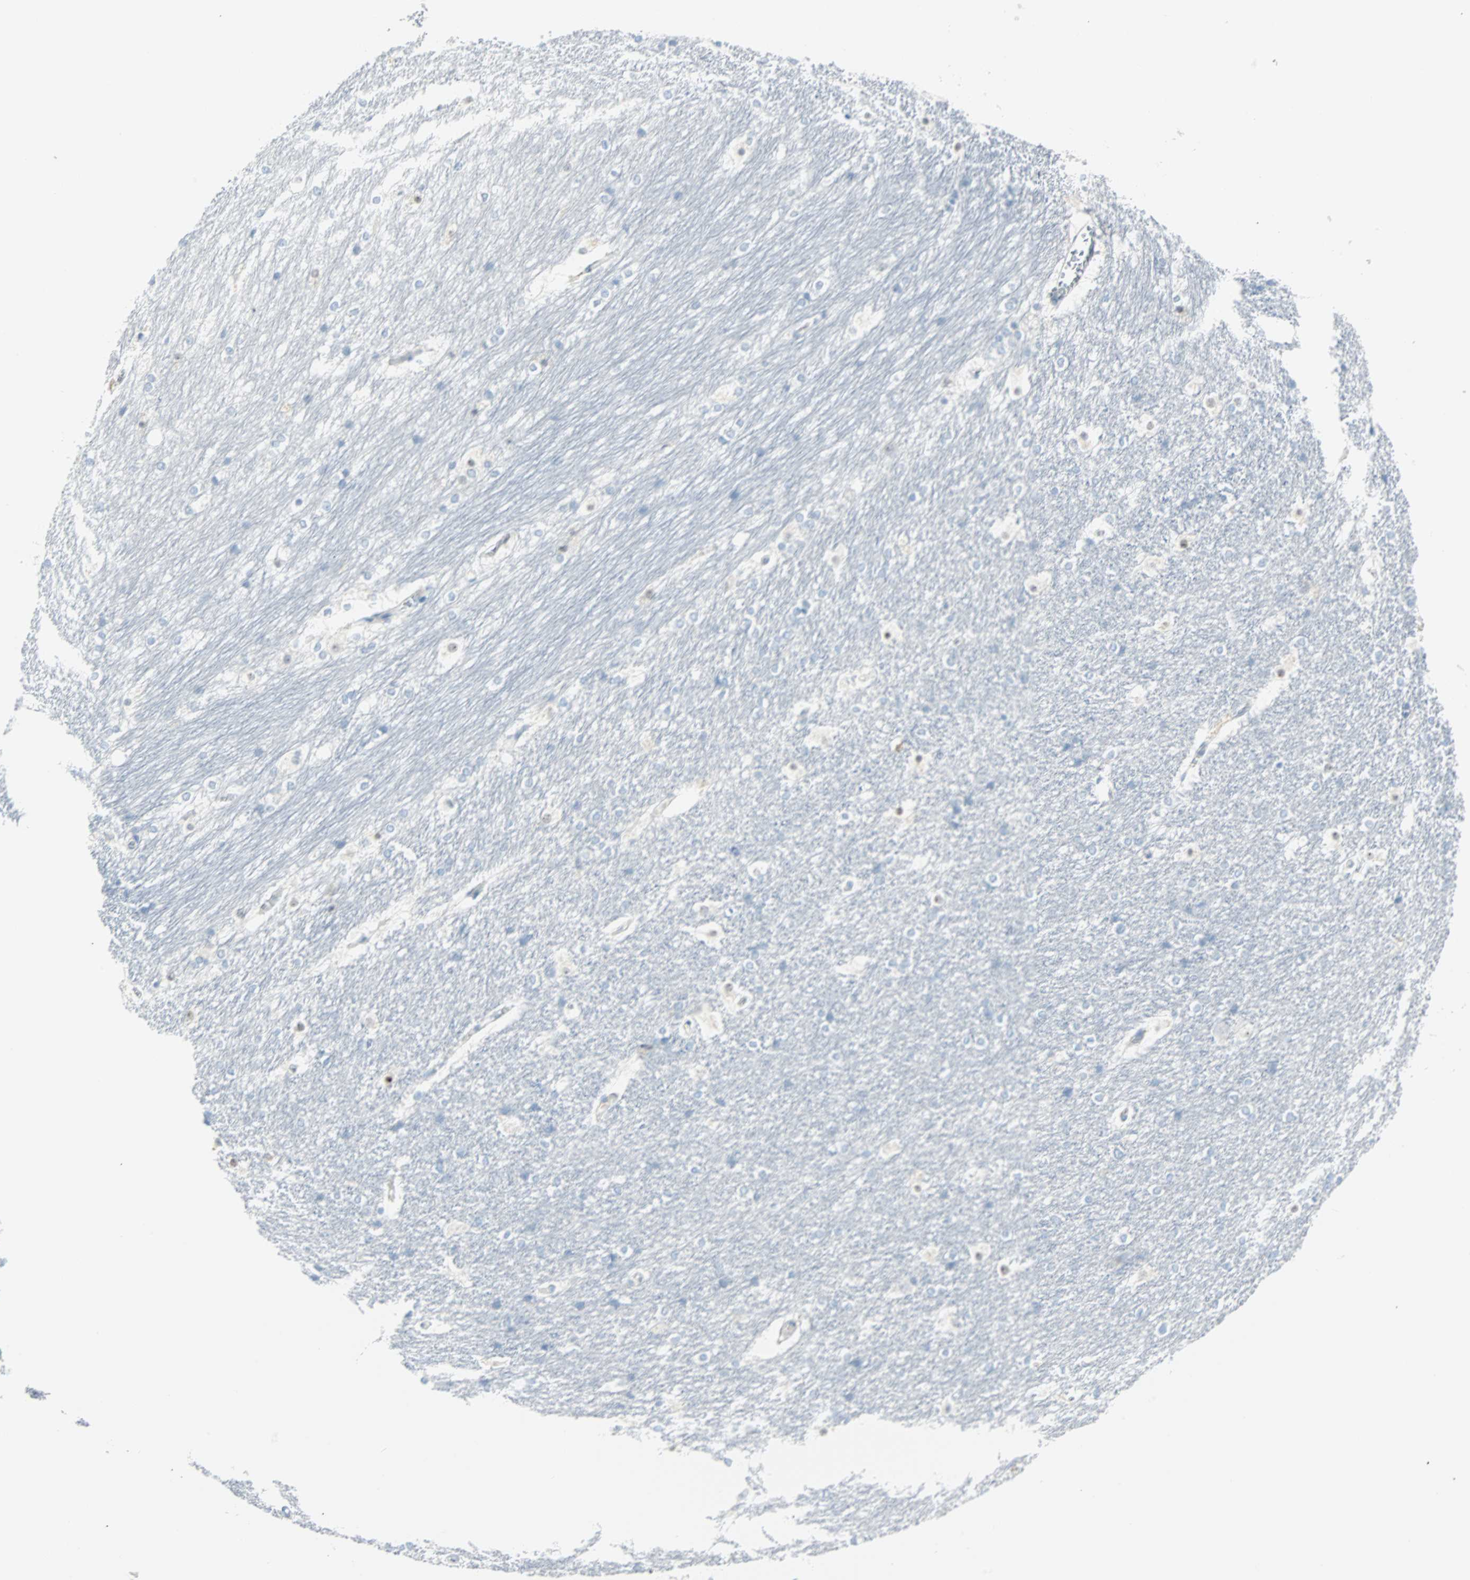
{"staining": {"intensity": "moderate", "quantity": "<25%", "location": "nuclear"}, "tissue": "hippocampus", "cell_type": "Glial cells", "image_type": "normal", "snomed": [{"axis": "morphology", "description": "Normal tissue, NOS"}, {"axis": "topography", "description": "Hippocampus"}], "caption": "Hippocampus stained with DAB (3,3'-diaminobenzidine) immunohistochemistry (IHC) exhibits low levels of moderate nuclear staining in approximately <25% of glial cells.", "gene": "IL33", "patient": {"sex": "female", "age": 19}}